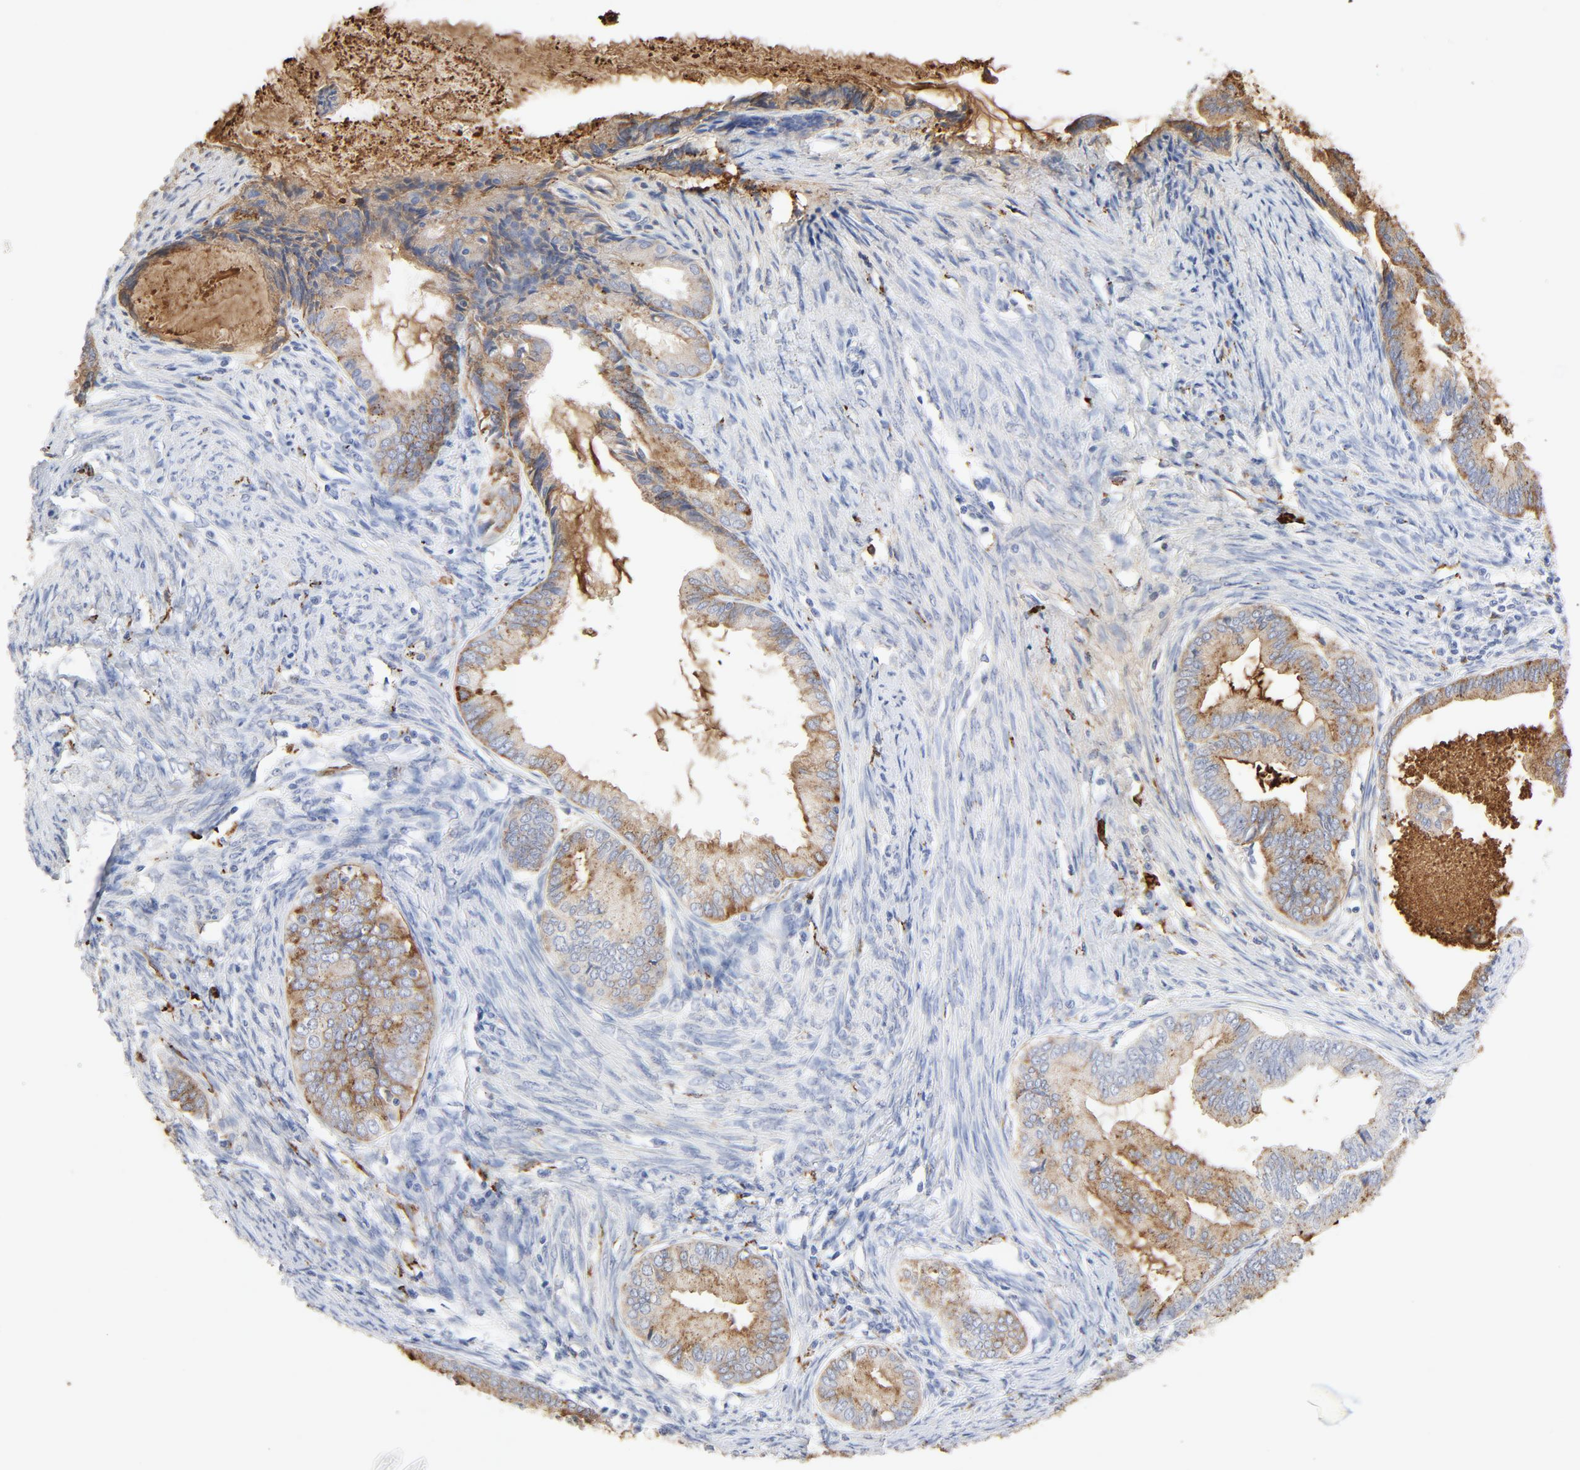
{"staining": {"intensity": "moderate", "quantity": "25%-75%", "location": "cytoplasmic/membranous"}, "tissue": "endometrial cancer", "cell_type": "Tumor cells", "image_type": "cancer", "snomed": [{"axis": "morphology", "description": "Adenocarcinoma, NOS"}, {"axis": "topography", "description": "Endometrium"}], "caption": "Endometrial adenocarcinoma stained for a protein displays moderate cytoplasmic/membranous positivity in tumor cells.", "gene": "MAGEB17", "patient": {"sex": "female", "age": 86}}